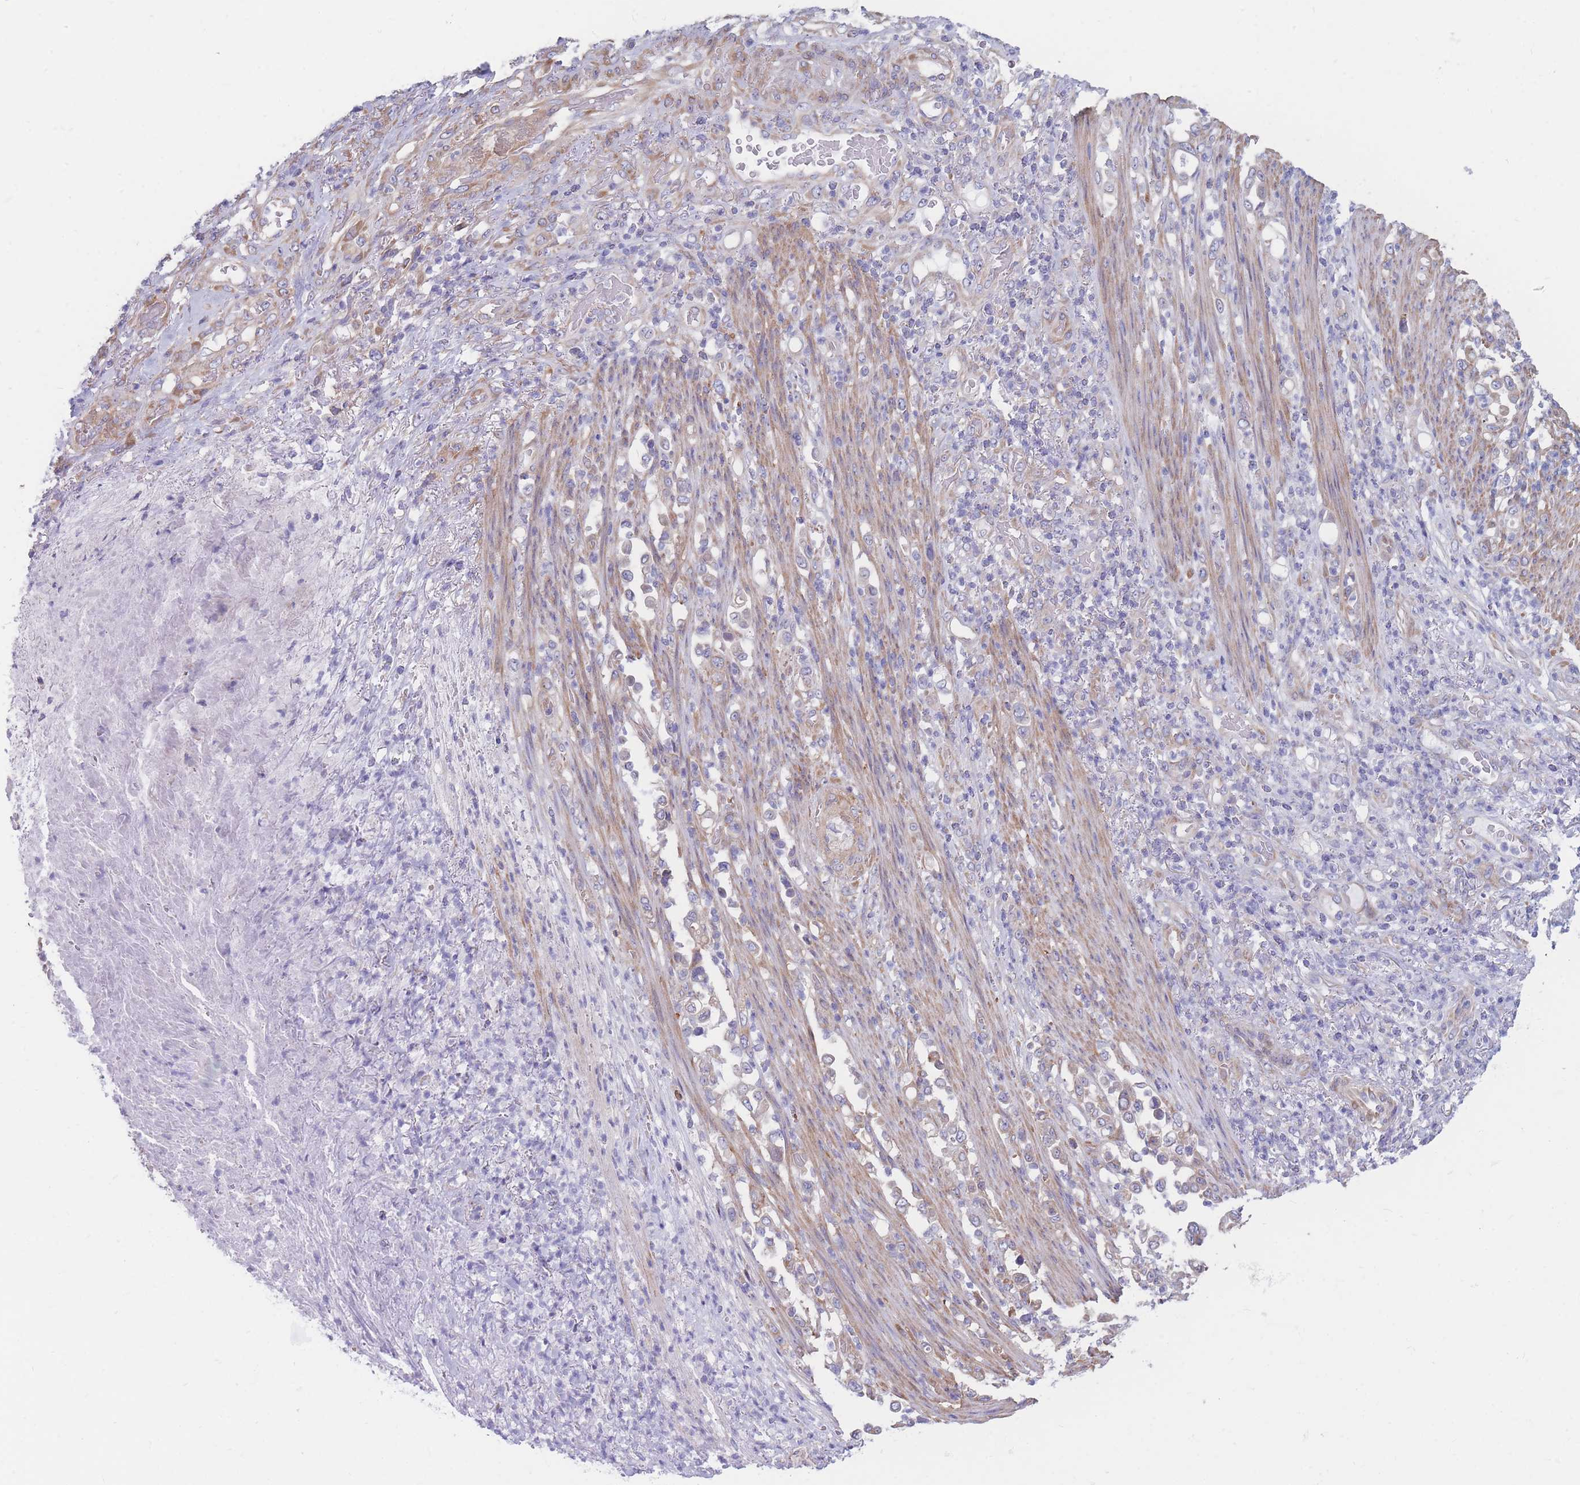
{"staining": {"intensity": "moderate", "quantity": "25%-75%", "location": "cytoplasmic/membranous"}, "tissue": "stomach cancer", "cell_type": "Tumor cells", "image_type": "cancer", "snomed": [{"axis": "morphology", "description": "Normal tissue, NOS"}, {"axis": "morphology", "description": "Adenocarcinoma, NOS"}, {"axis": "topography", "description": "Stomach"}], "caption": "About 25%-75% of tumor cells in adenocarcinoma (stomach) demonstrate moderate cytoplasmic/membranous protein positivity as visualized by brown immunohistochemical staining.", "gene": "RPL8", "patient": {"sex": "female", "age": 79}}